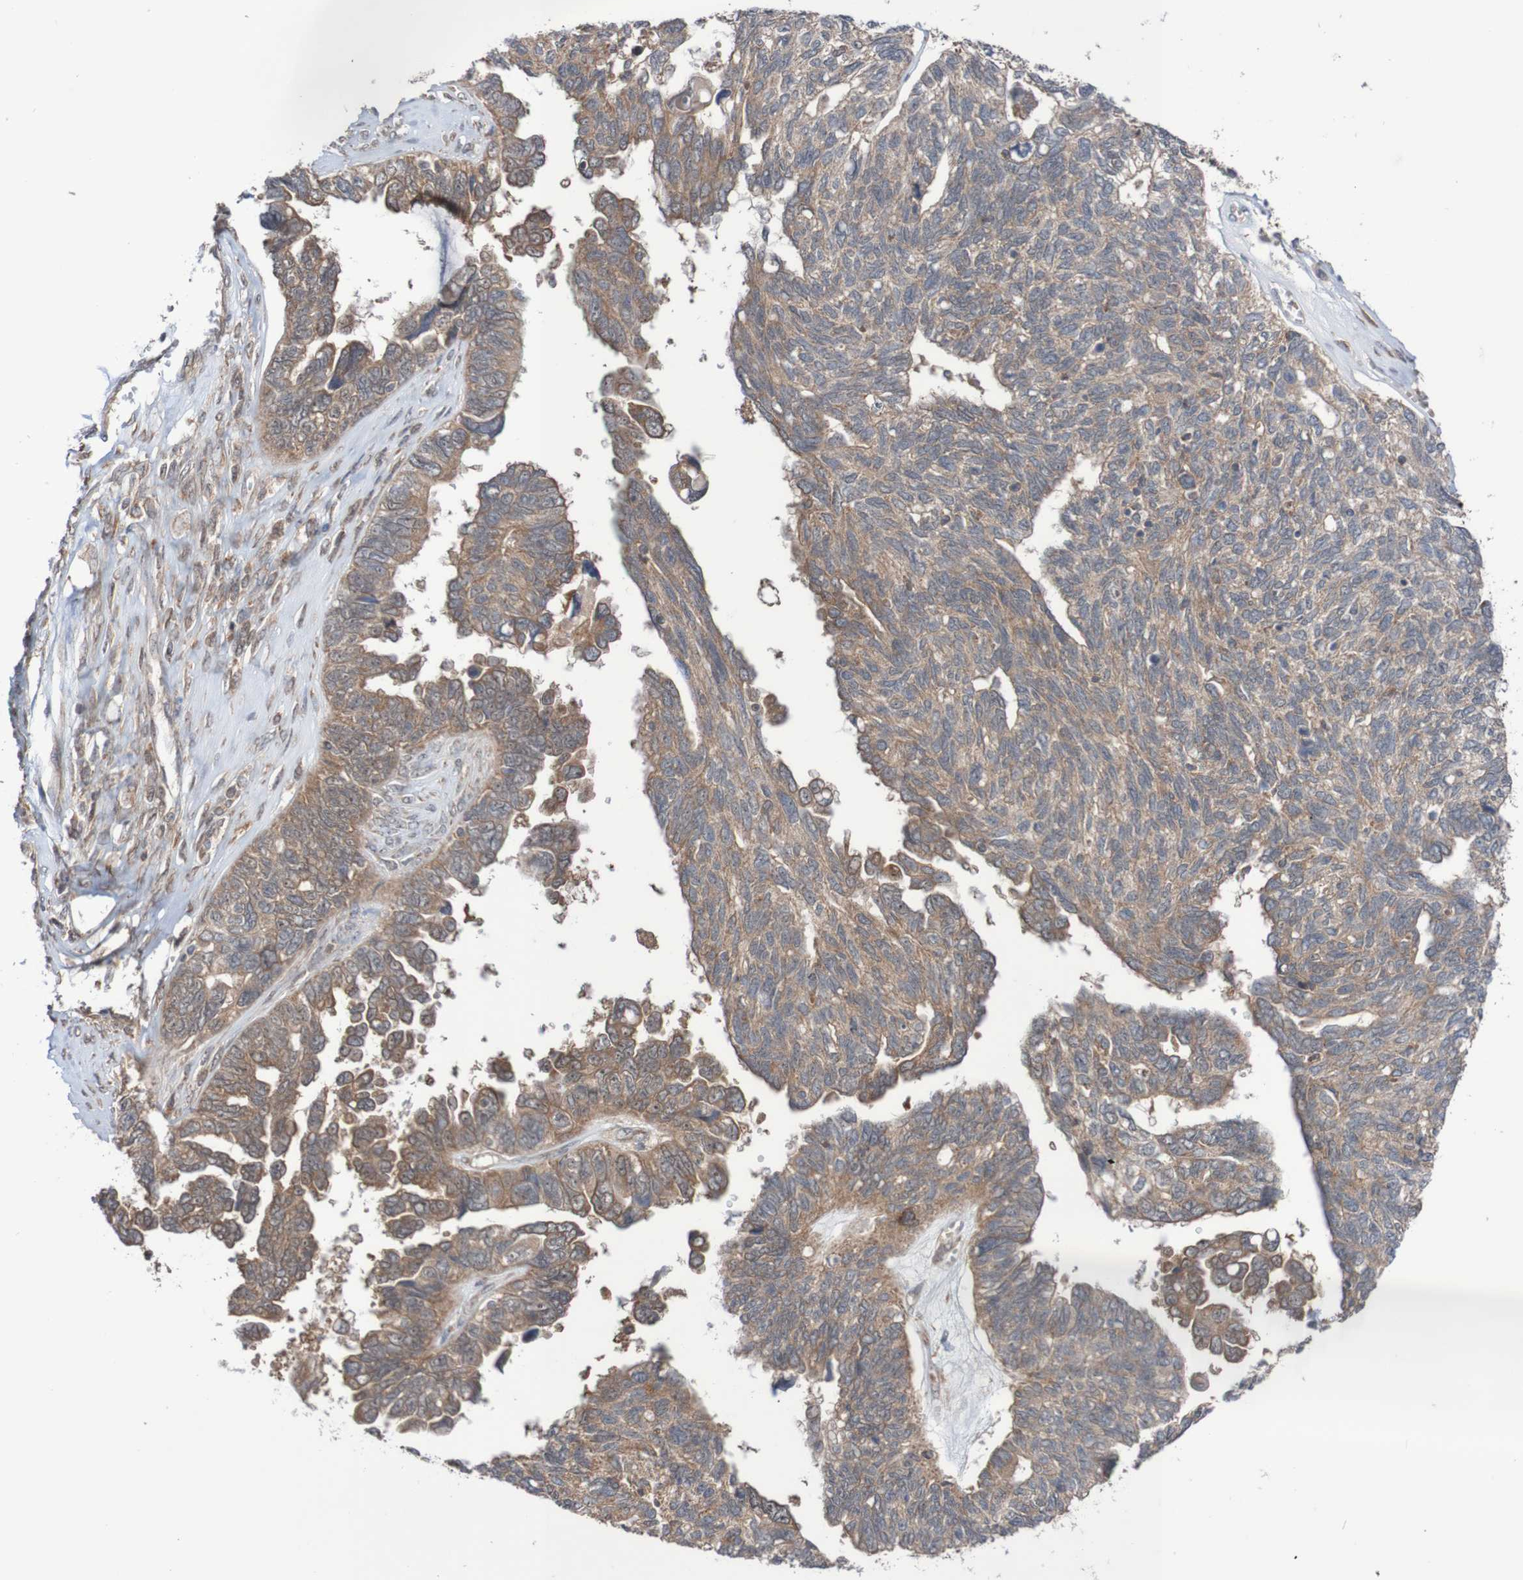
{"staining": {"intensity": "moderate", "quantity": ">75%", "location": "cytoplasmic/membranous"}, "tissue": "ovarian cancer", "cell_type": "Tumor cells", "image_type": "cancer", "snomed": [{"axis": "morphology", "description": "Cystadenocarcinoma, serous, NOS"}, {"axis": "topography", "description": "Ovary"}], "caption": "Approximately >75% of tumor cells in serous cystadenocarcinoma (ovarian) demonstrate moderate cytoplasmic/membranous protein expression as visualized by brown immunohistochemical staining.", "gene": "PHPT1", "patient": {"sex": "female", "age": 79}}